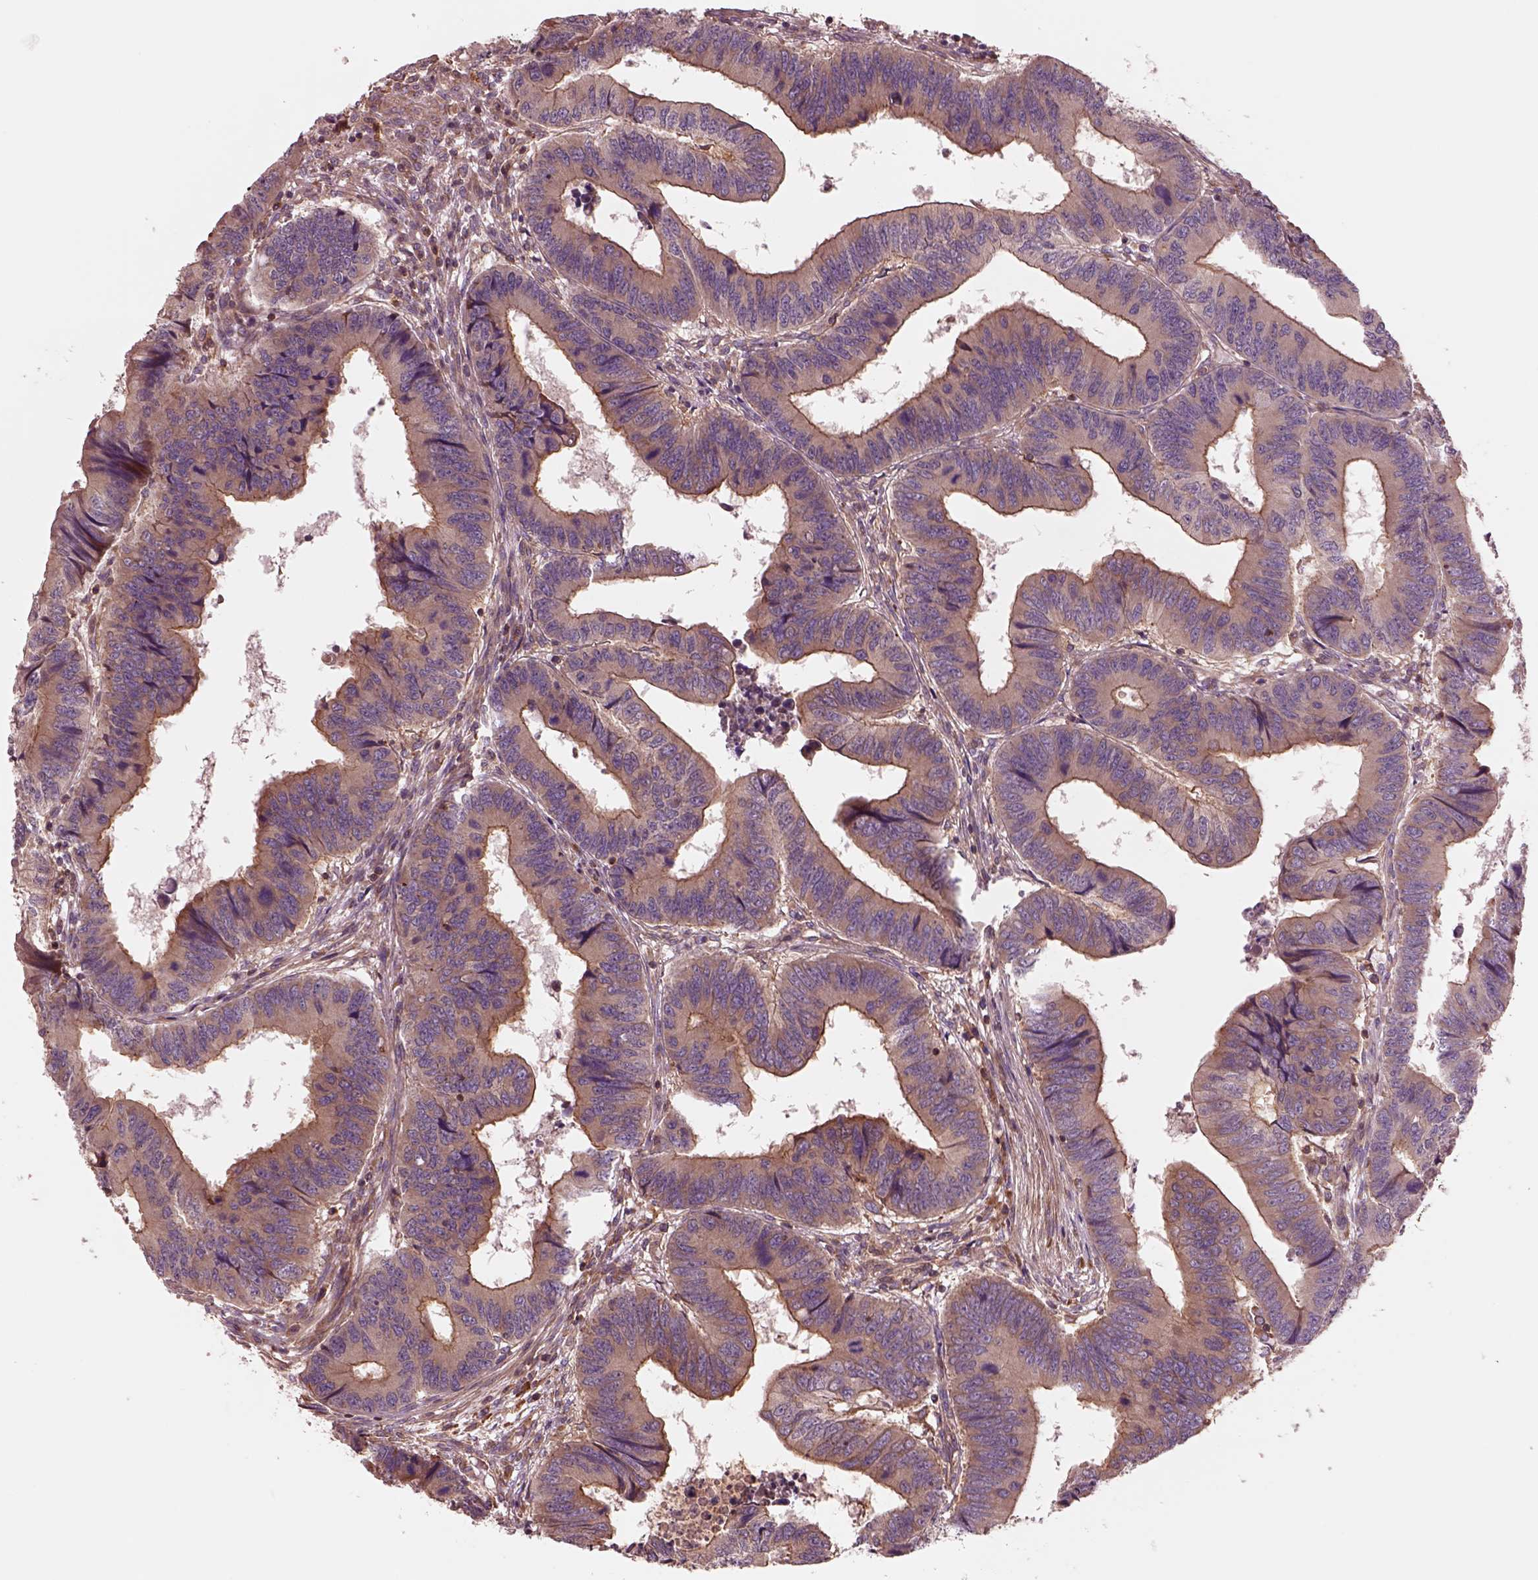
{"staining": {"intensity": "weak", "quantity": "25%-75%", "location": "cytoplasmic/membranous"}, "tissue": "colorectal cancer", "cell_type": "Tumor cells", "image_type": "cancer", "snomed": [{"axis": "morphology", "description": "Adenocarcinoma, NOS"}, {"axis": "topography", "description": "Colon"}], "caption": "Adenocarcinoma (colorectal) stained with DAB immunohistochemistry (IHC) exhibits low levels of weak cytoplasmic/membranous positivity in about 25%-75% of tumor cells.", "gene": "ASCC2", "patient": {"sex": "male", "age": 53}}